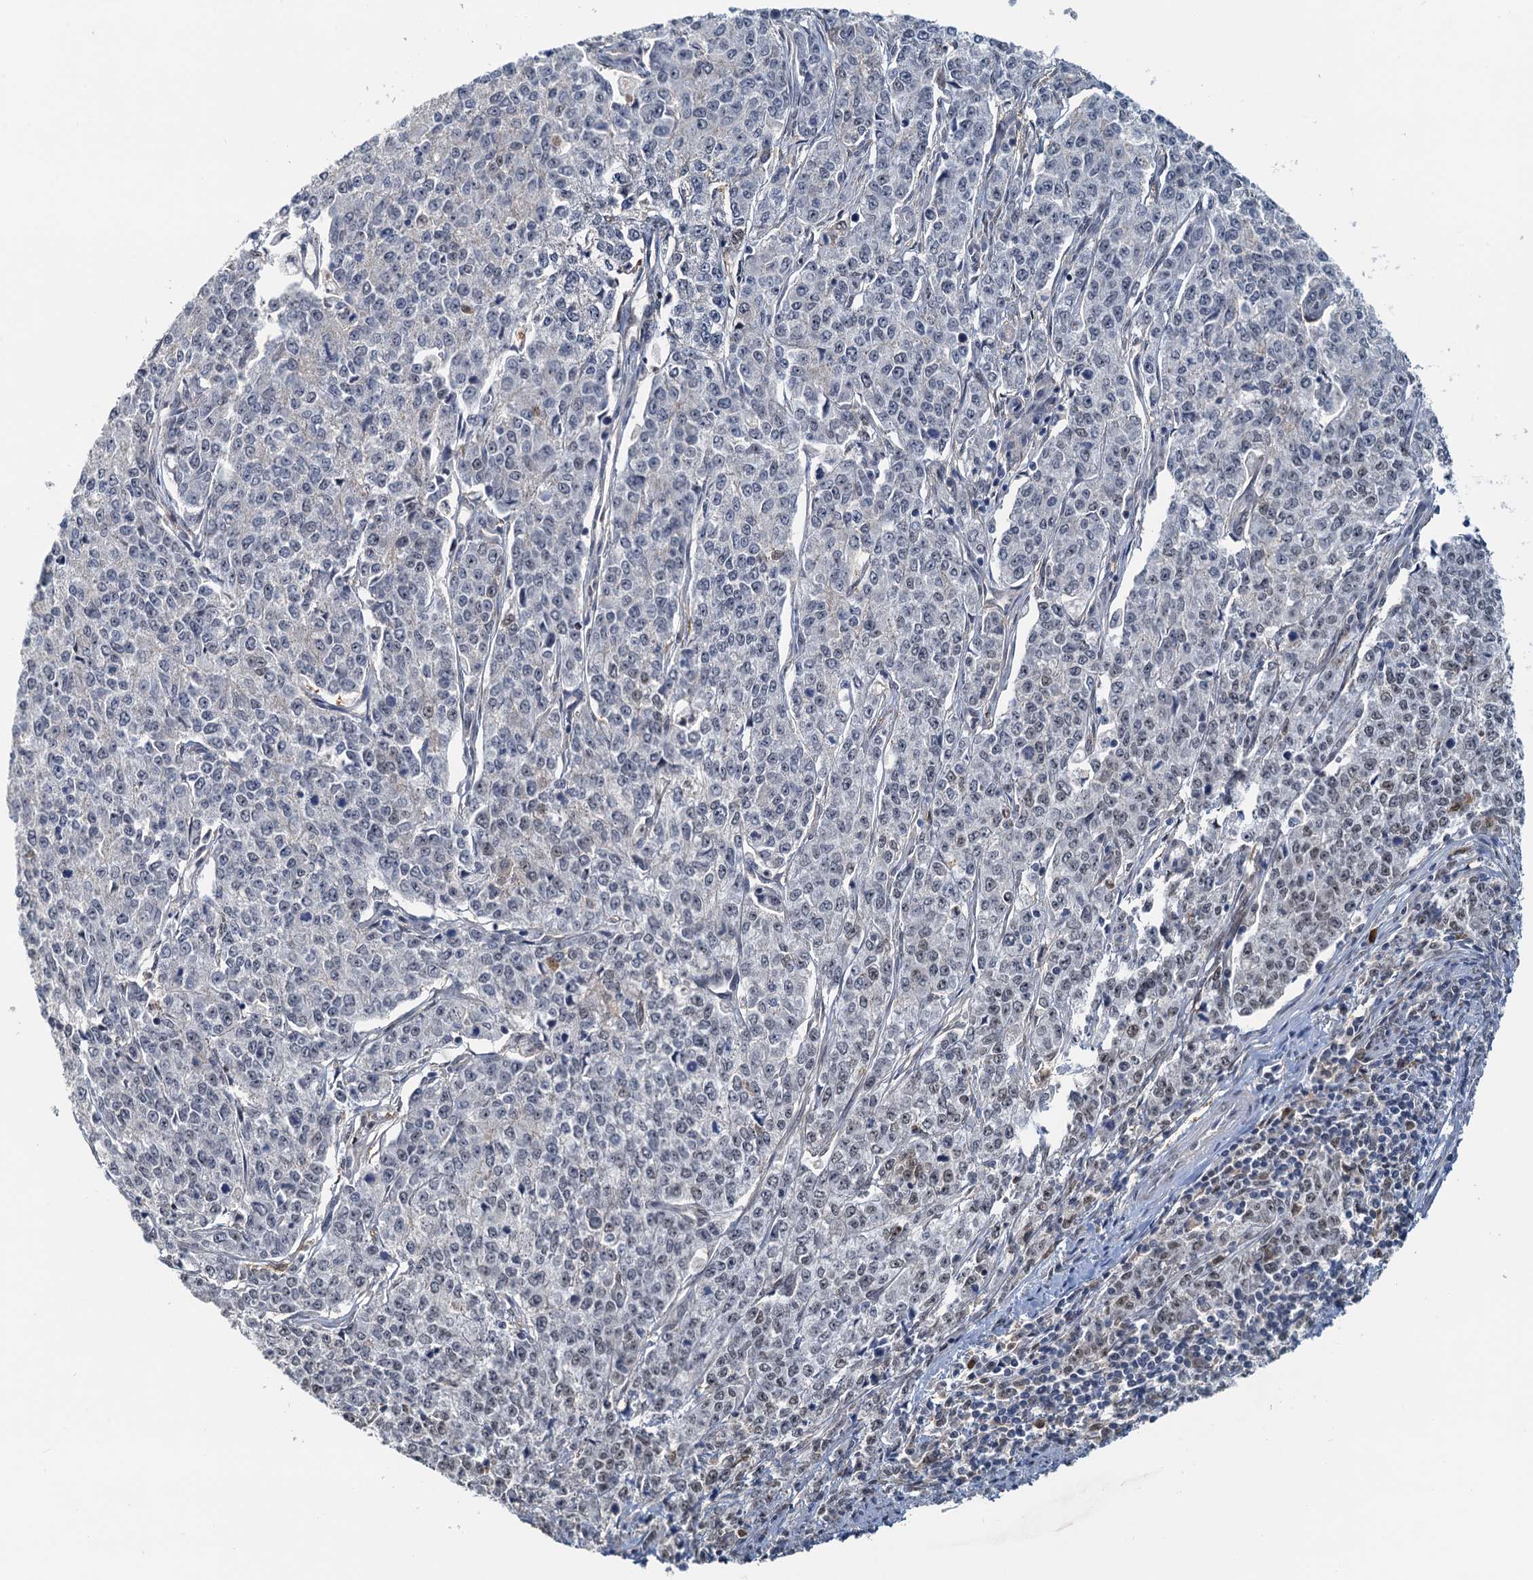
{"staining": {"intensity": "negative", "quantity": "none", "location": "none"}, "tissue": "endometrial cancer", "cell_type": "Tumor cells", "image_type": "cancer", "snomed": [{"axis": "morphology", "description": "Adenocarcinoma, NOS"}, {"axis": "topography", "description": "Endometrium"}], "caption": "There is no significant expression in tumor cells of adenocarcinoma (endometrial).", "gene": "SPINDOC", "patient": {"sex": "female", "age": 50}}